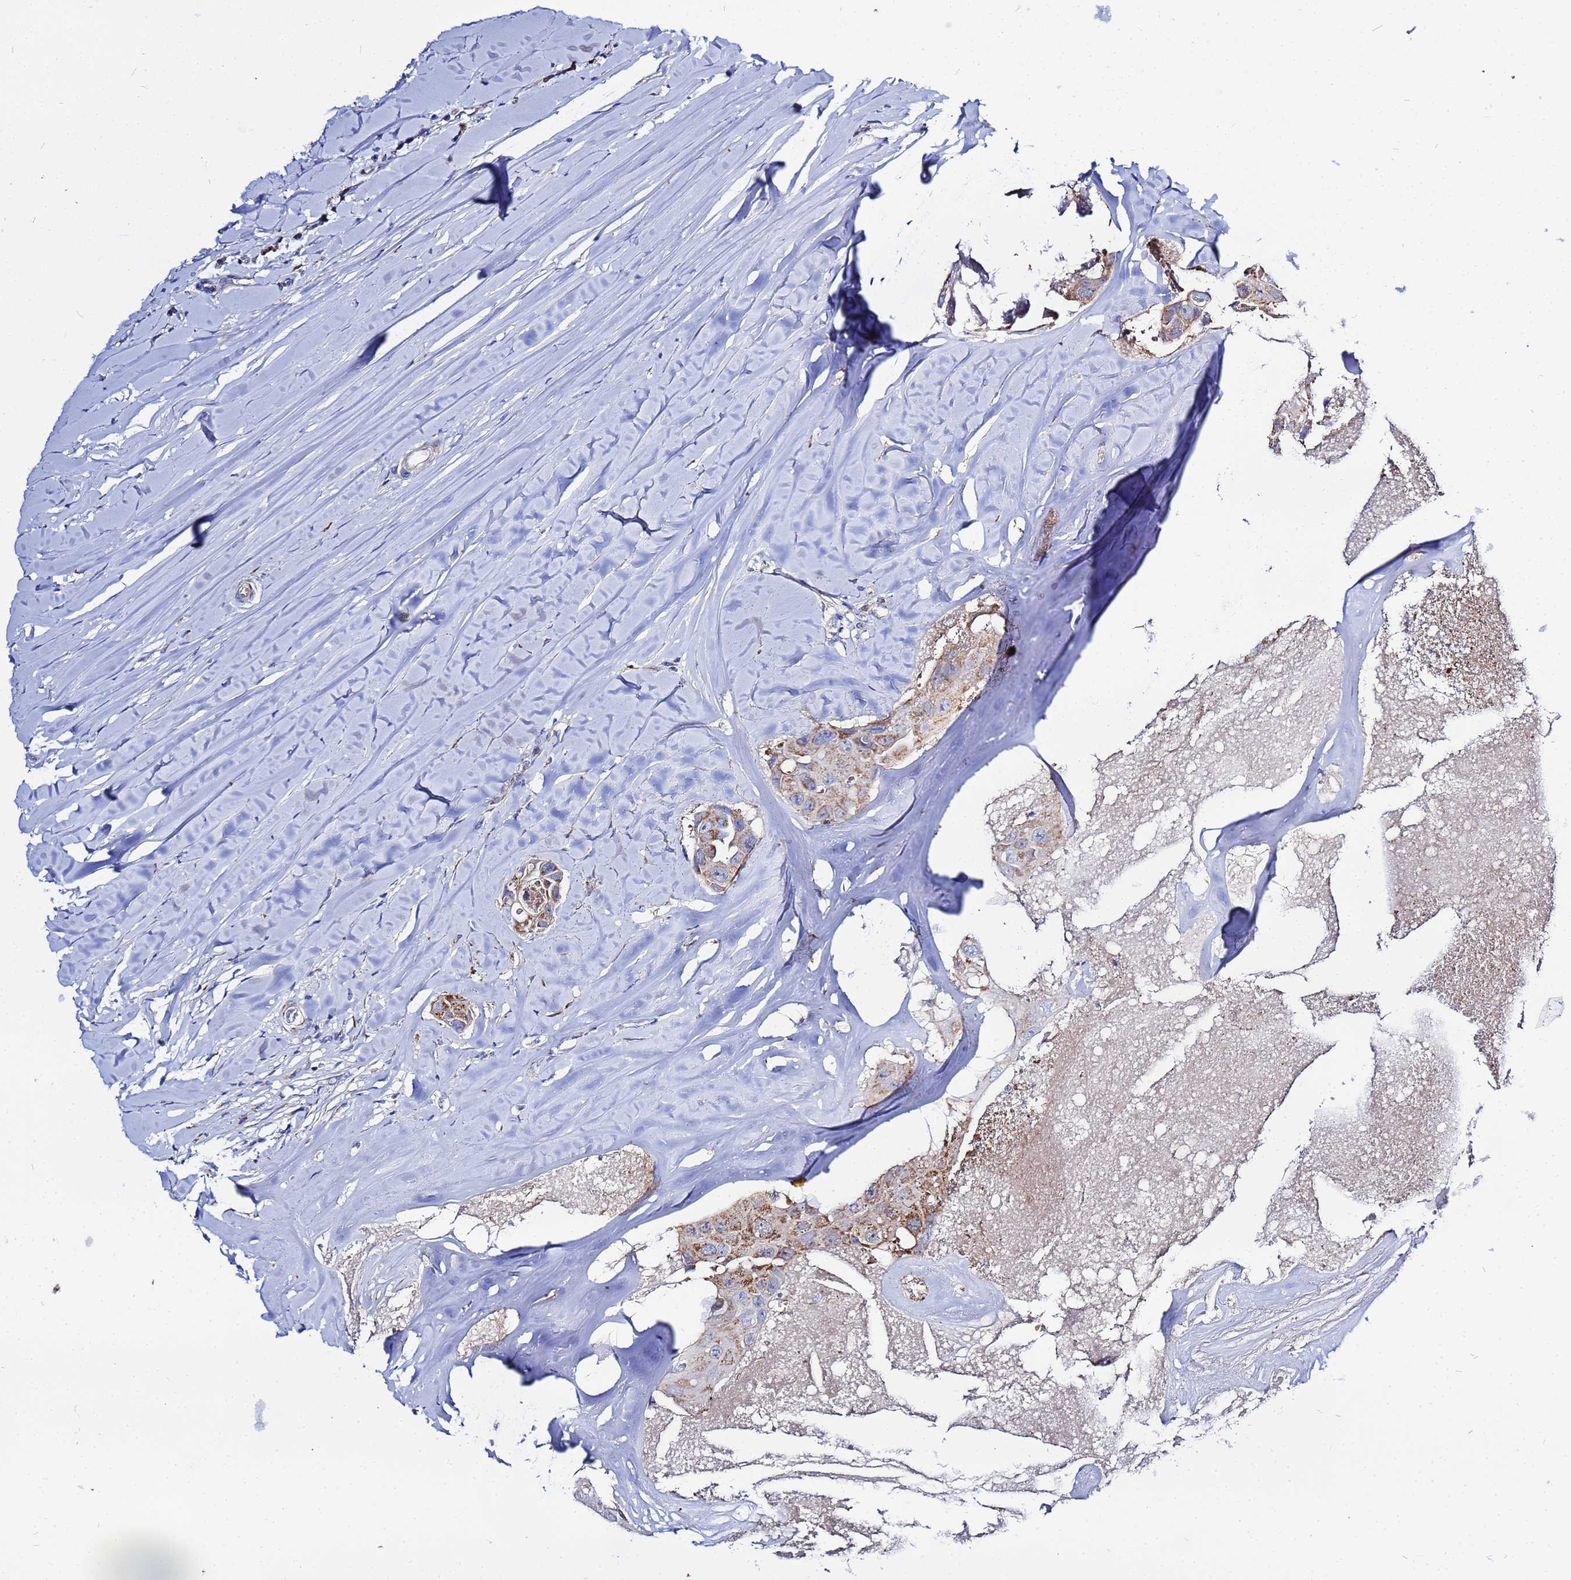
{"staining": {"intensity": "weak", "quantity": ">75%", "location": "cytoplasmic/membranous"}, "tissue": "head and neck cancer", "cell_type": "Tumor cells", "image_type": "cancer", "snomed": [{"axis": "morphology", "description": "Adenocarcinoma, NOS"}, {"axis": "morphology", "description": "Adenocarcinoma, metastatic, NOS"}, {"axis": "topography", "description": "Head-Neck"}], "caption": "Human adenocarcinoma (head and neck) stained with a protein marker displays weak staining in tumor cells.", "gene": "FAHD2A", "patient": {"sex": "male", "age": 75}}